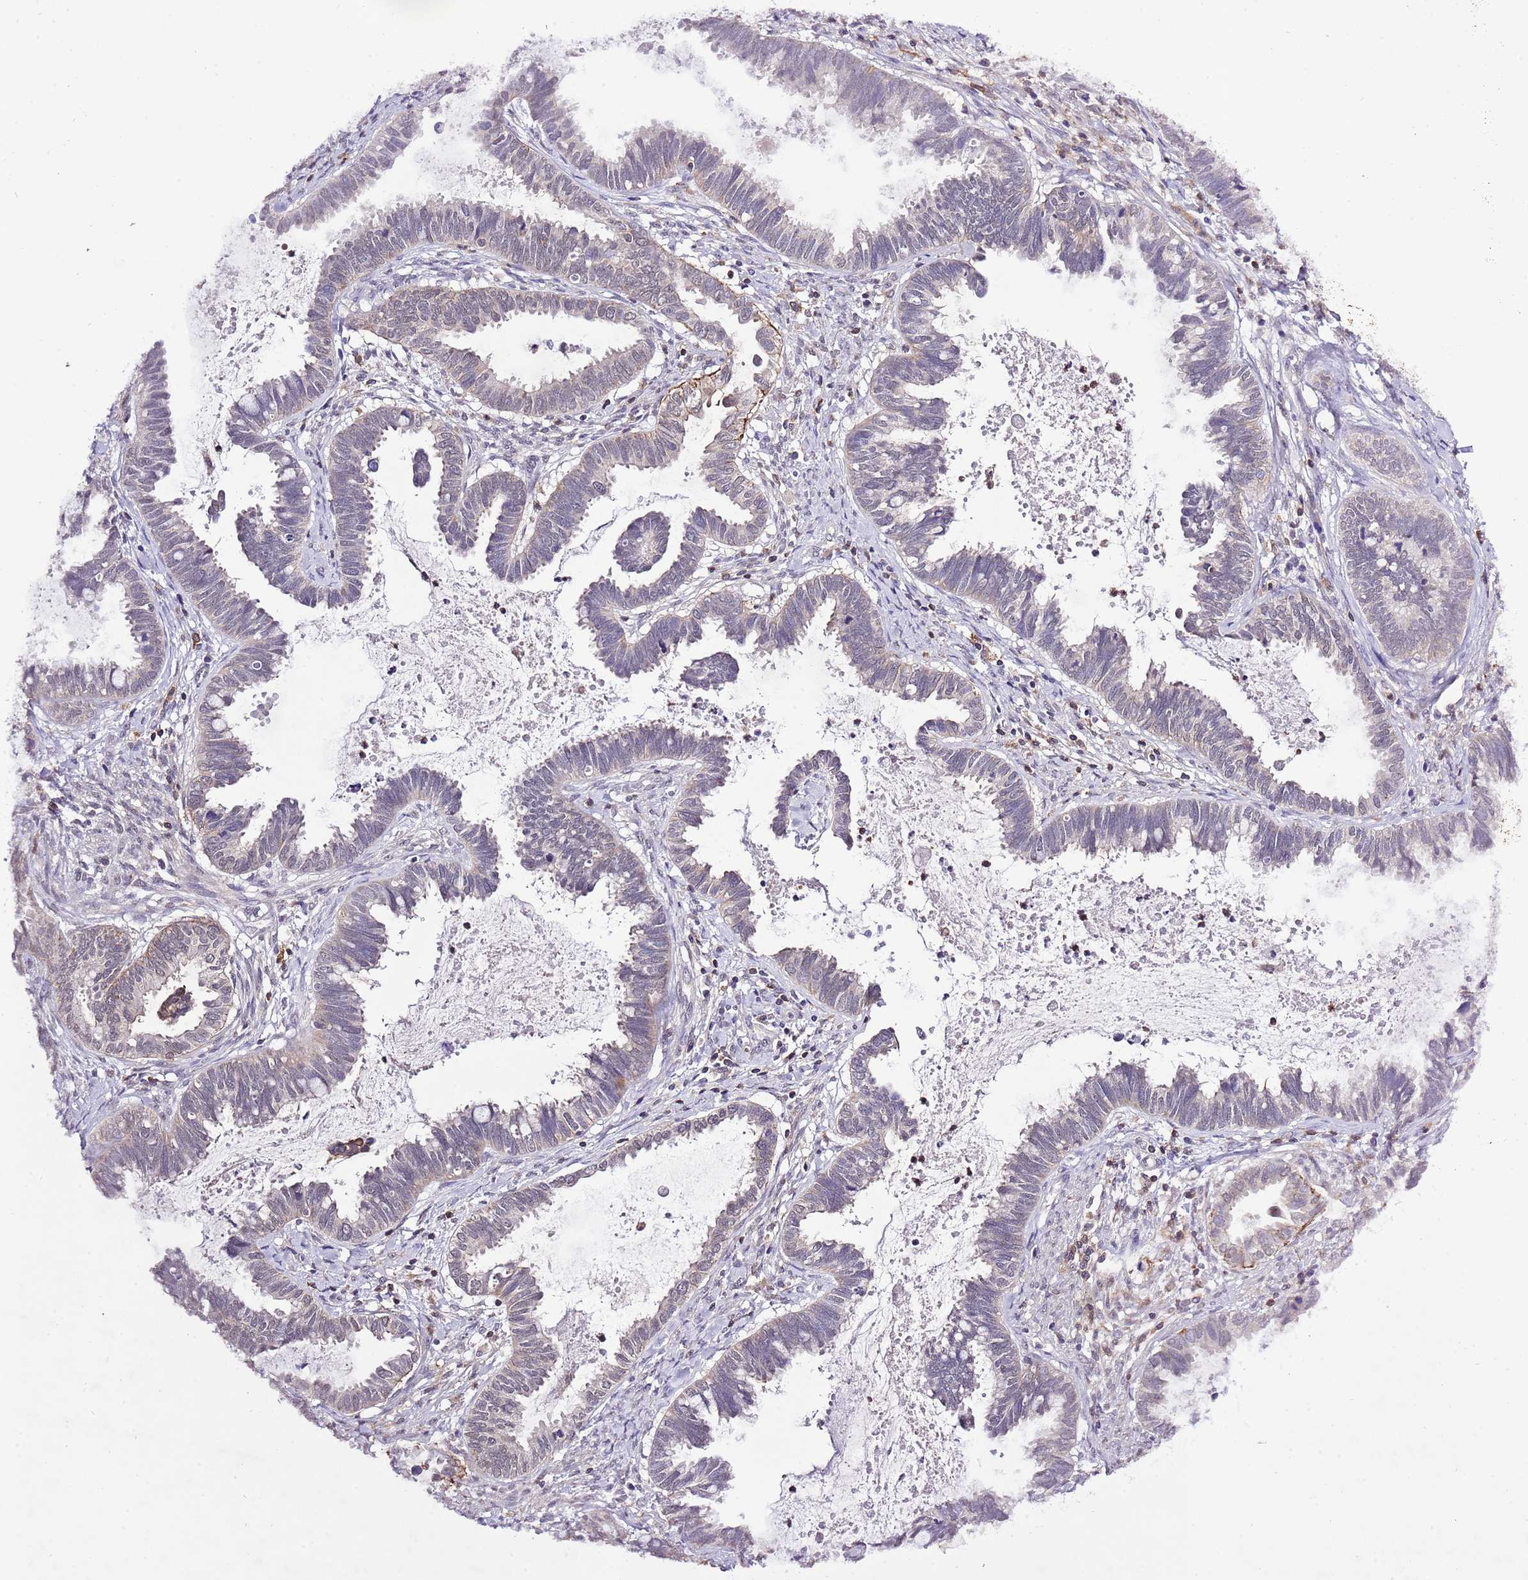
{"staining": {"intensity": "negative", "quantity": "none", "location": "none"}, "tissue": "cervical cancer", "cell_type": "Tumor cells", "image_type": "cancer", "snomed": [{"axis": "morphology", "description": "Adenocarcinoma, NOS"}, {"axis": "topography", "description": "Cervix"}], "caption": "A photomicrograph of adenocarcinoma (cervical) stained for a protein displays no brown staining in tumor cells.", "gene": "EFHD1", "patient": {"sex": "female", "age": 37}}